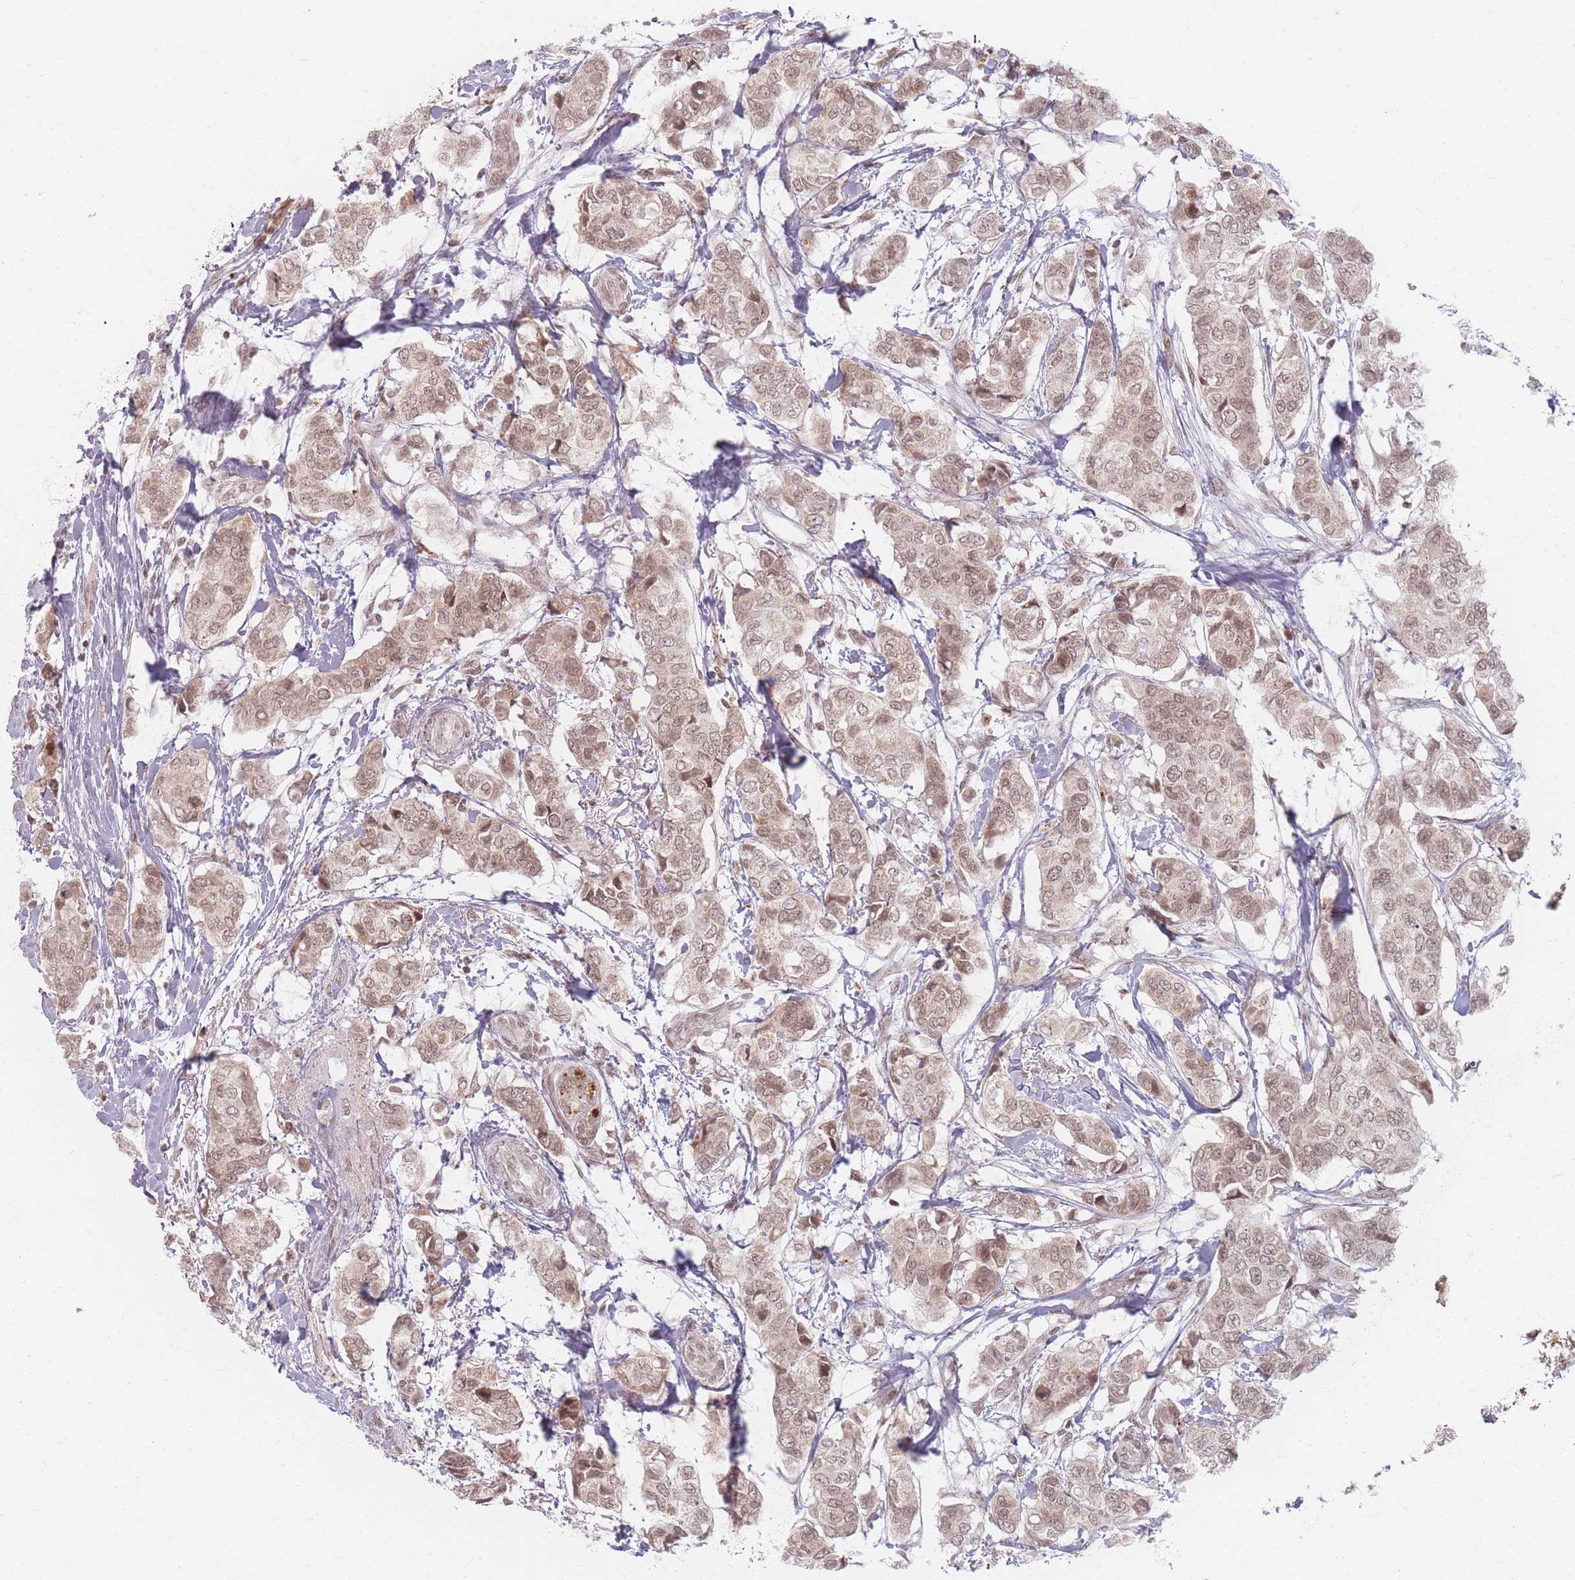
{"staining": {"intensity": "weak", "quantity": ">75%", "location": "cytoplasmic/membranous,nuclear"}, "tissue": "breast cancer", "cell_type": "Tumor cells", "image_type": "cancer", "snomed": [{"axis": "morphology", "description": "Lobular carcinoma"}, {"axis": "topography", "description": "Breast"}], "caption": "Weak cytoplasmic/membranous and nuclear protein expression is present in about >75% of tumor cells in breast lobular carcinoma.", "gene": "SPATA45", "patient": {"sex": "female", "age": 51}}